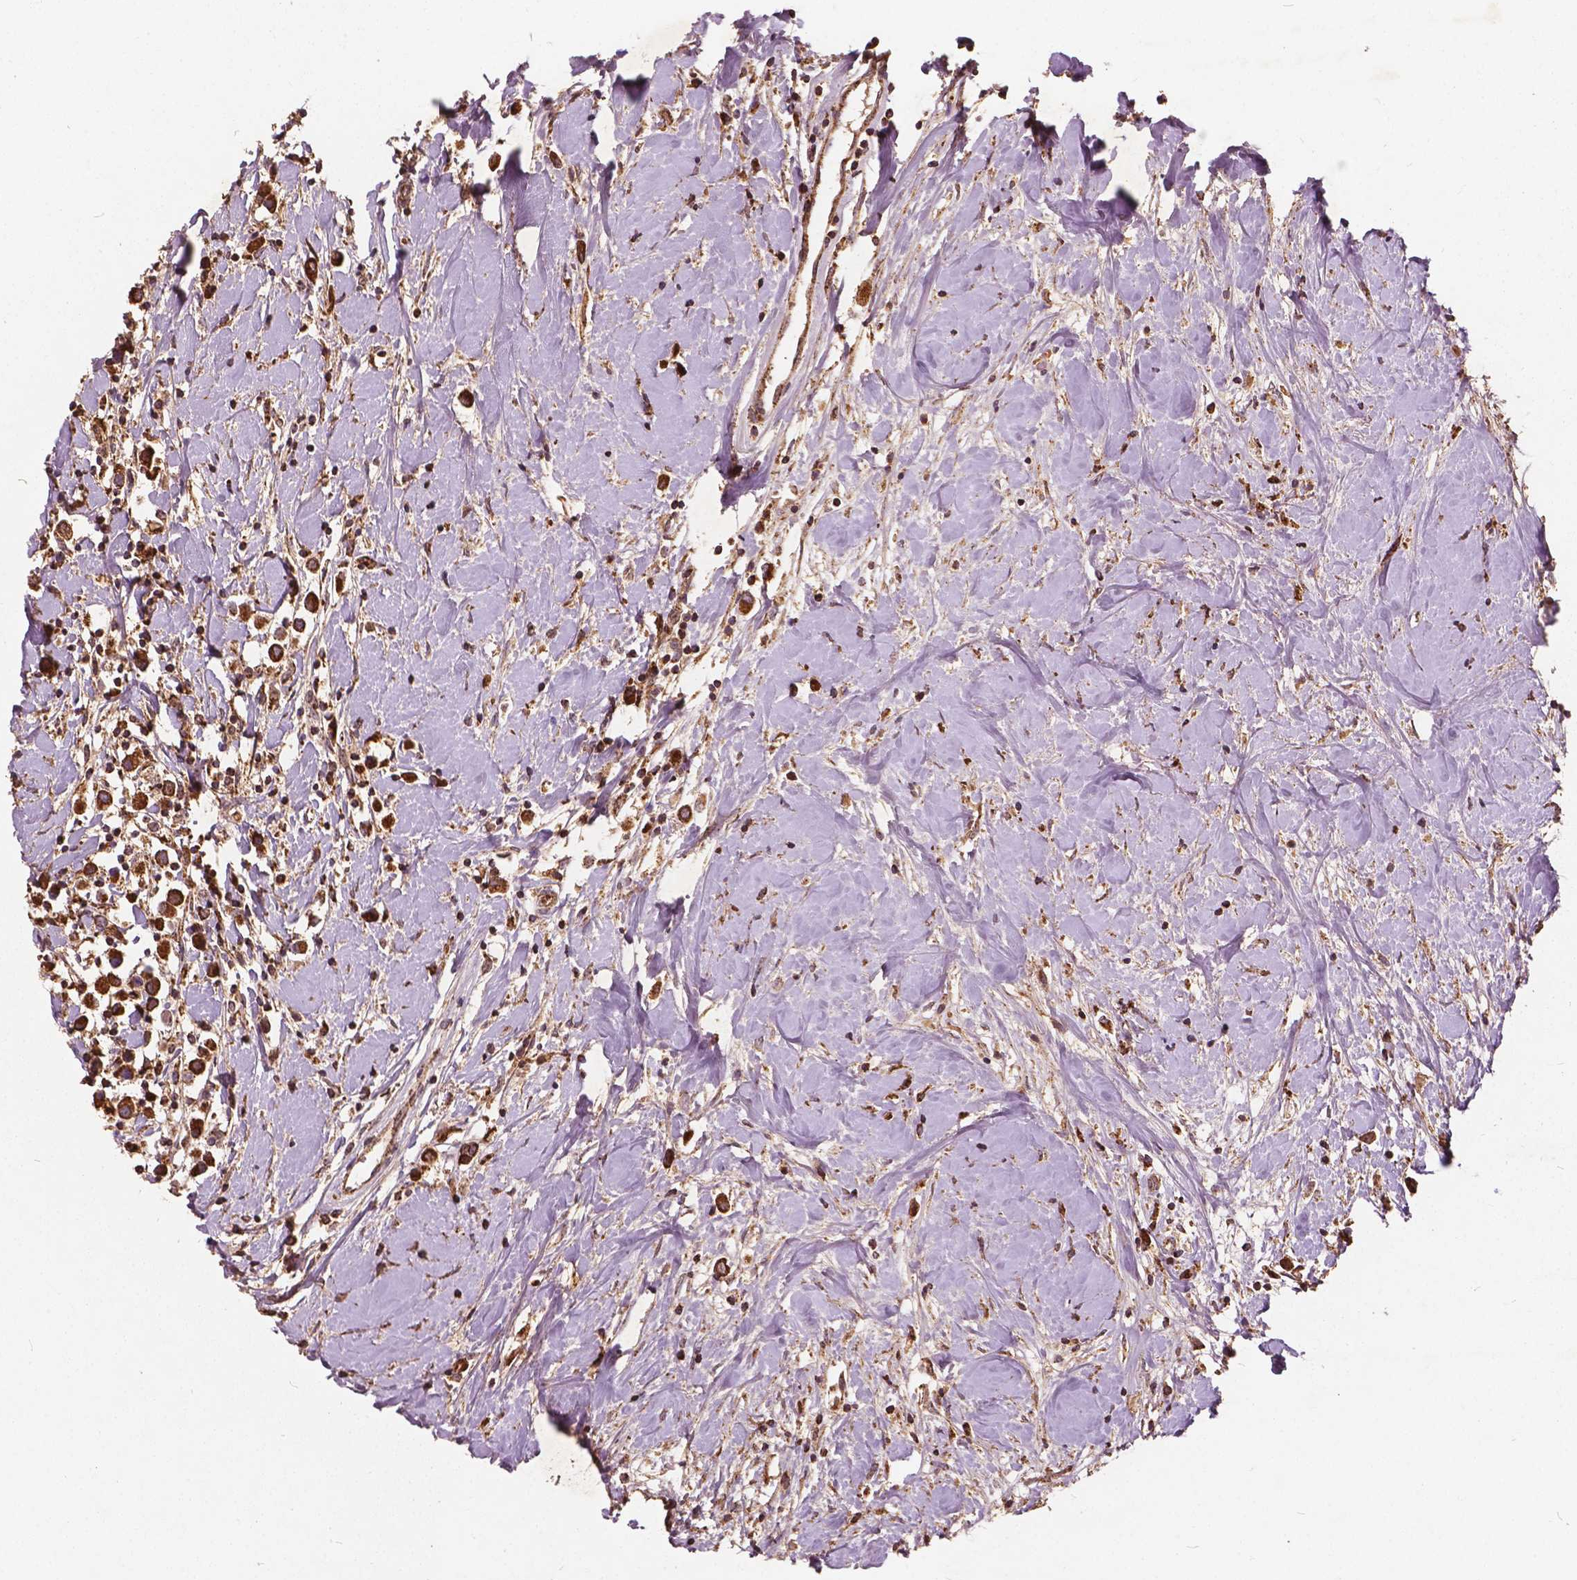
{"staining": {"intensity": "strong", "quantity": ">75%", "location": "cytoplasmic/membranous"}, "tissue": "breast cancer", "cell_type": "Tumor cells", "image_type": "cancer", "snomed": [{"axis": "morphology", "description": "Duct carcinoma"}, {"axis": "topography", "description": "Breast"}], "caption": "A micrograph of breast cancer stained for a protein reveals strong cytoplasmic/membranous brown staining in tumor cells. The staining was performed using DAB (3,3'-diaminobenzidine), with brown indicating positive protein expression. Nuclei are stained blue with hematoxylin.", "gene": "UBXN2A", "patient": {"sex": "female", "age": 61}}